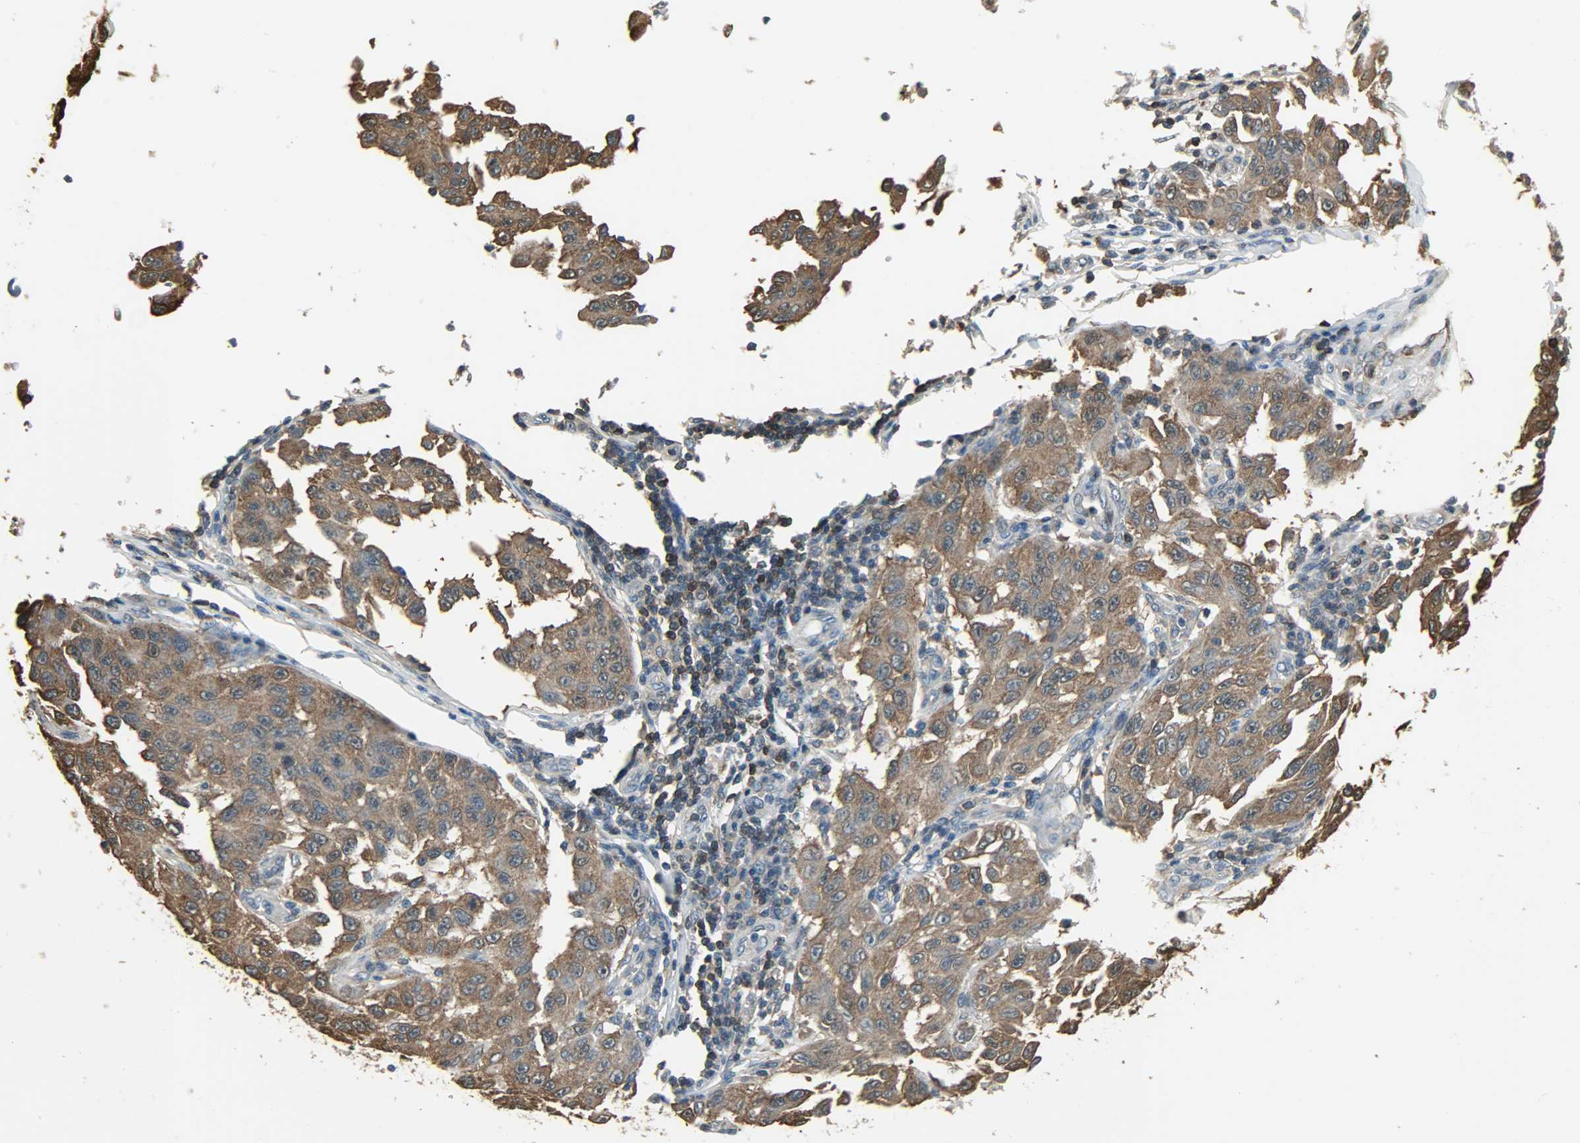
{"staining": {"intensity": "moderate", "quantity": ">75%", "location": "cytoplasmic/membranous"}, "tissue": "melanoma", "cell_type": "Tumor cells", "image_type": "cancer", "snomed": [{"axis": "morphology", "description": "Malignant melanoma, NOS"}, {"axis": "topography", "description": "Skin"}], "caption": "A medium amount of moderate cytoplasmic/membranous positivity is seen in approximately >75% of tumor cells in melanoma tissue. (IHC, brightfield microscopy, high magnification).", "gene": "LDHB", "patient": {"sex": "male", "age": 30}}